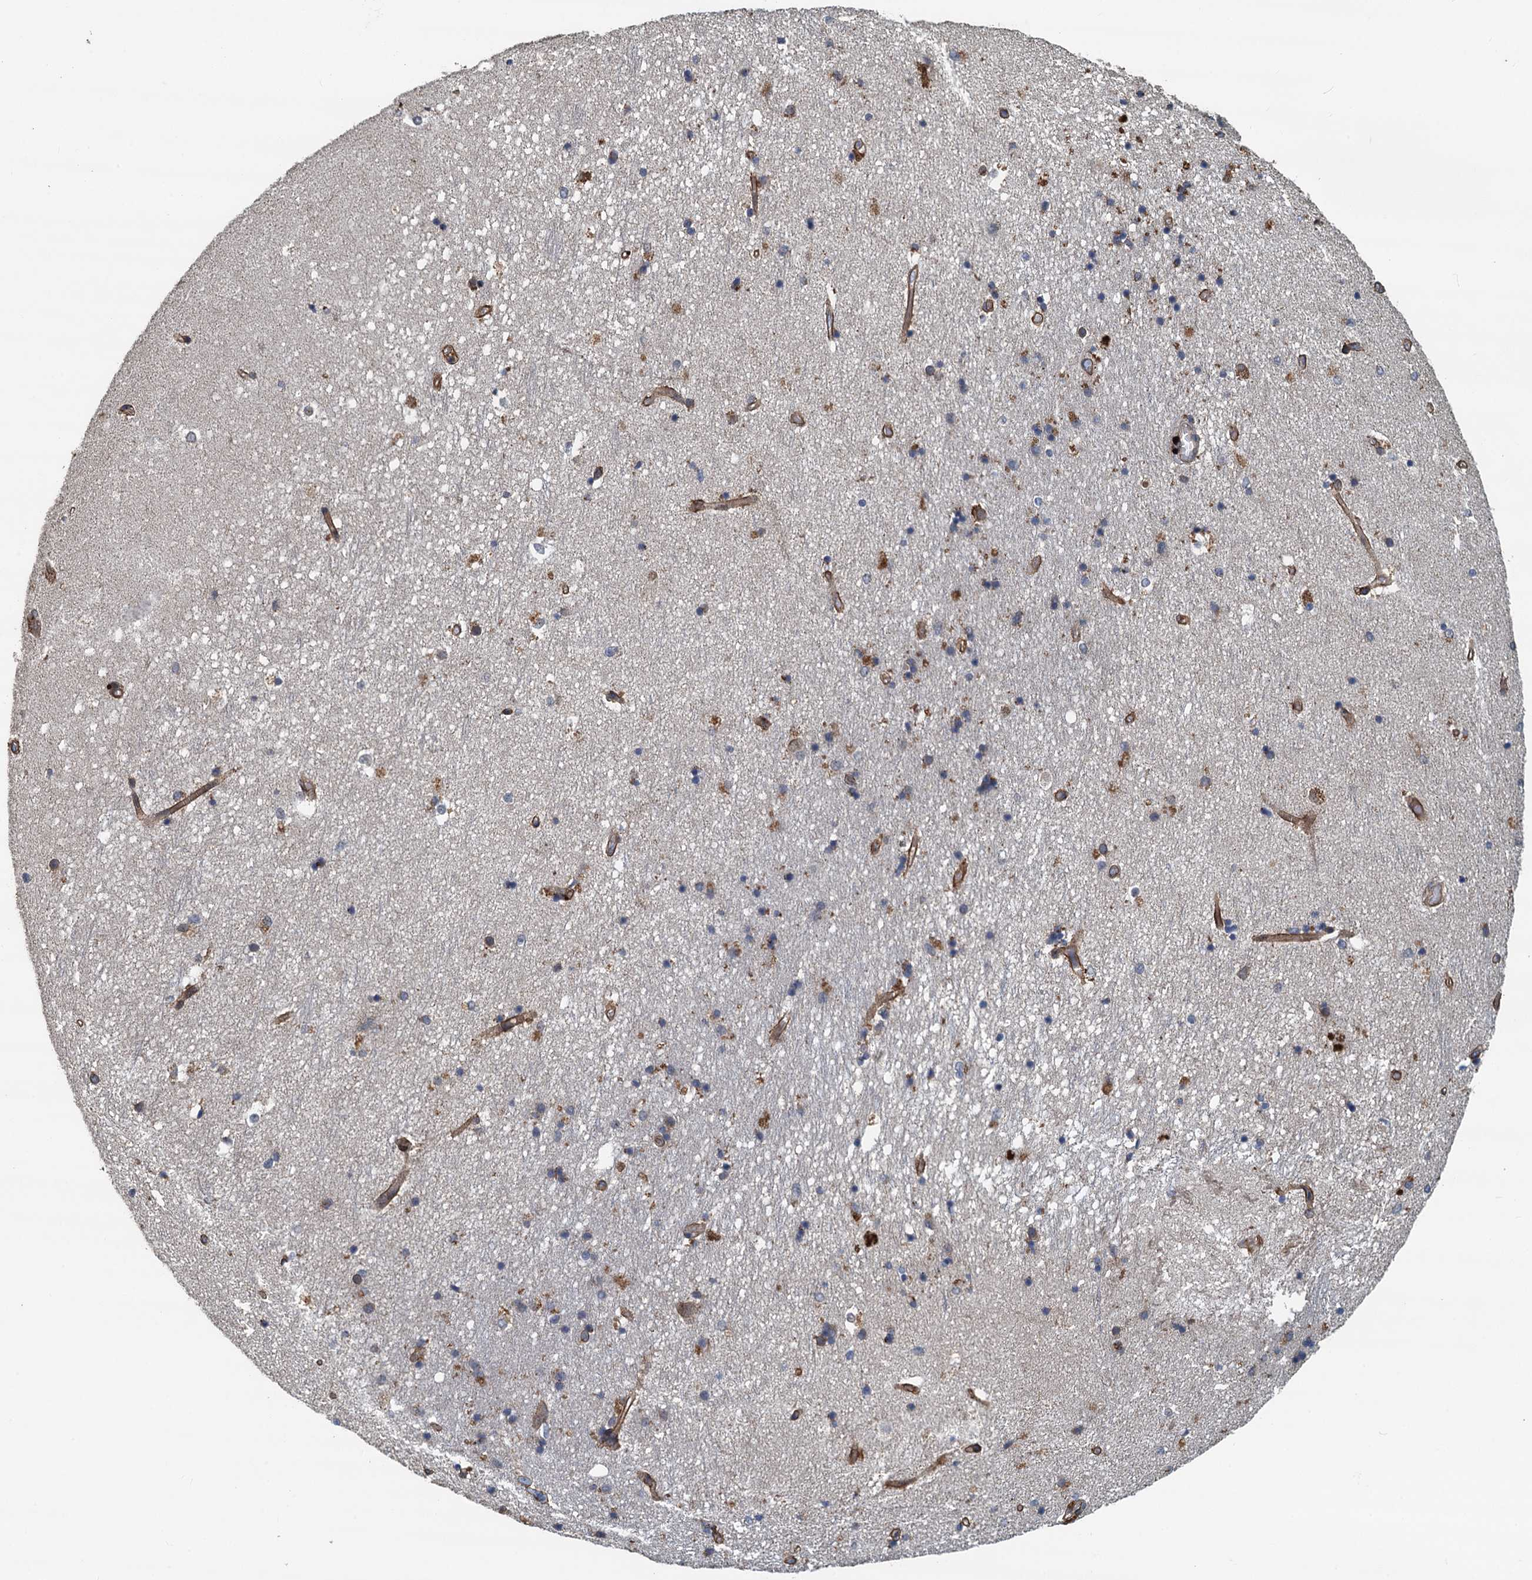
{"staining": {"intensity": "moderate", "quantity": "<25%", "location": "cytoplasmic/membranous"}, "tissue": "hippocampus", "cell_type": "Glial cells", "image_type": "normal", "snomed": [{"axis": "morphology", "description": "Normal tissue, NOS"}, {"axis": "topography", "description": "Hippocampus"}], "caption": "Glial cells reveal low levels of moderate cytoplasmic/membranous expression in about <25% of cells in normal human hippocampus.", "gene": "AGRN", "patient": {"sex": "male", "age": 45}}